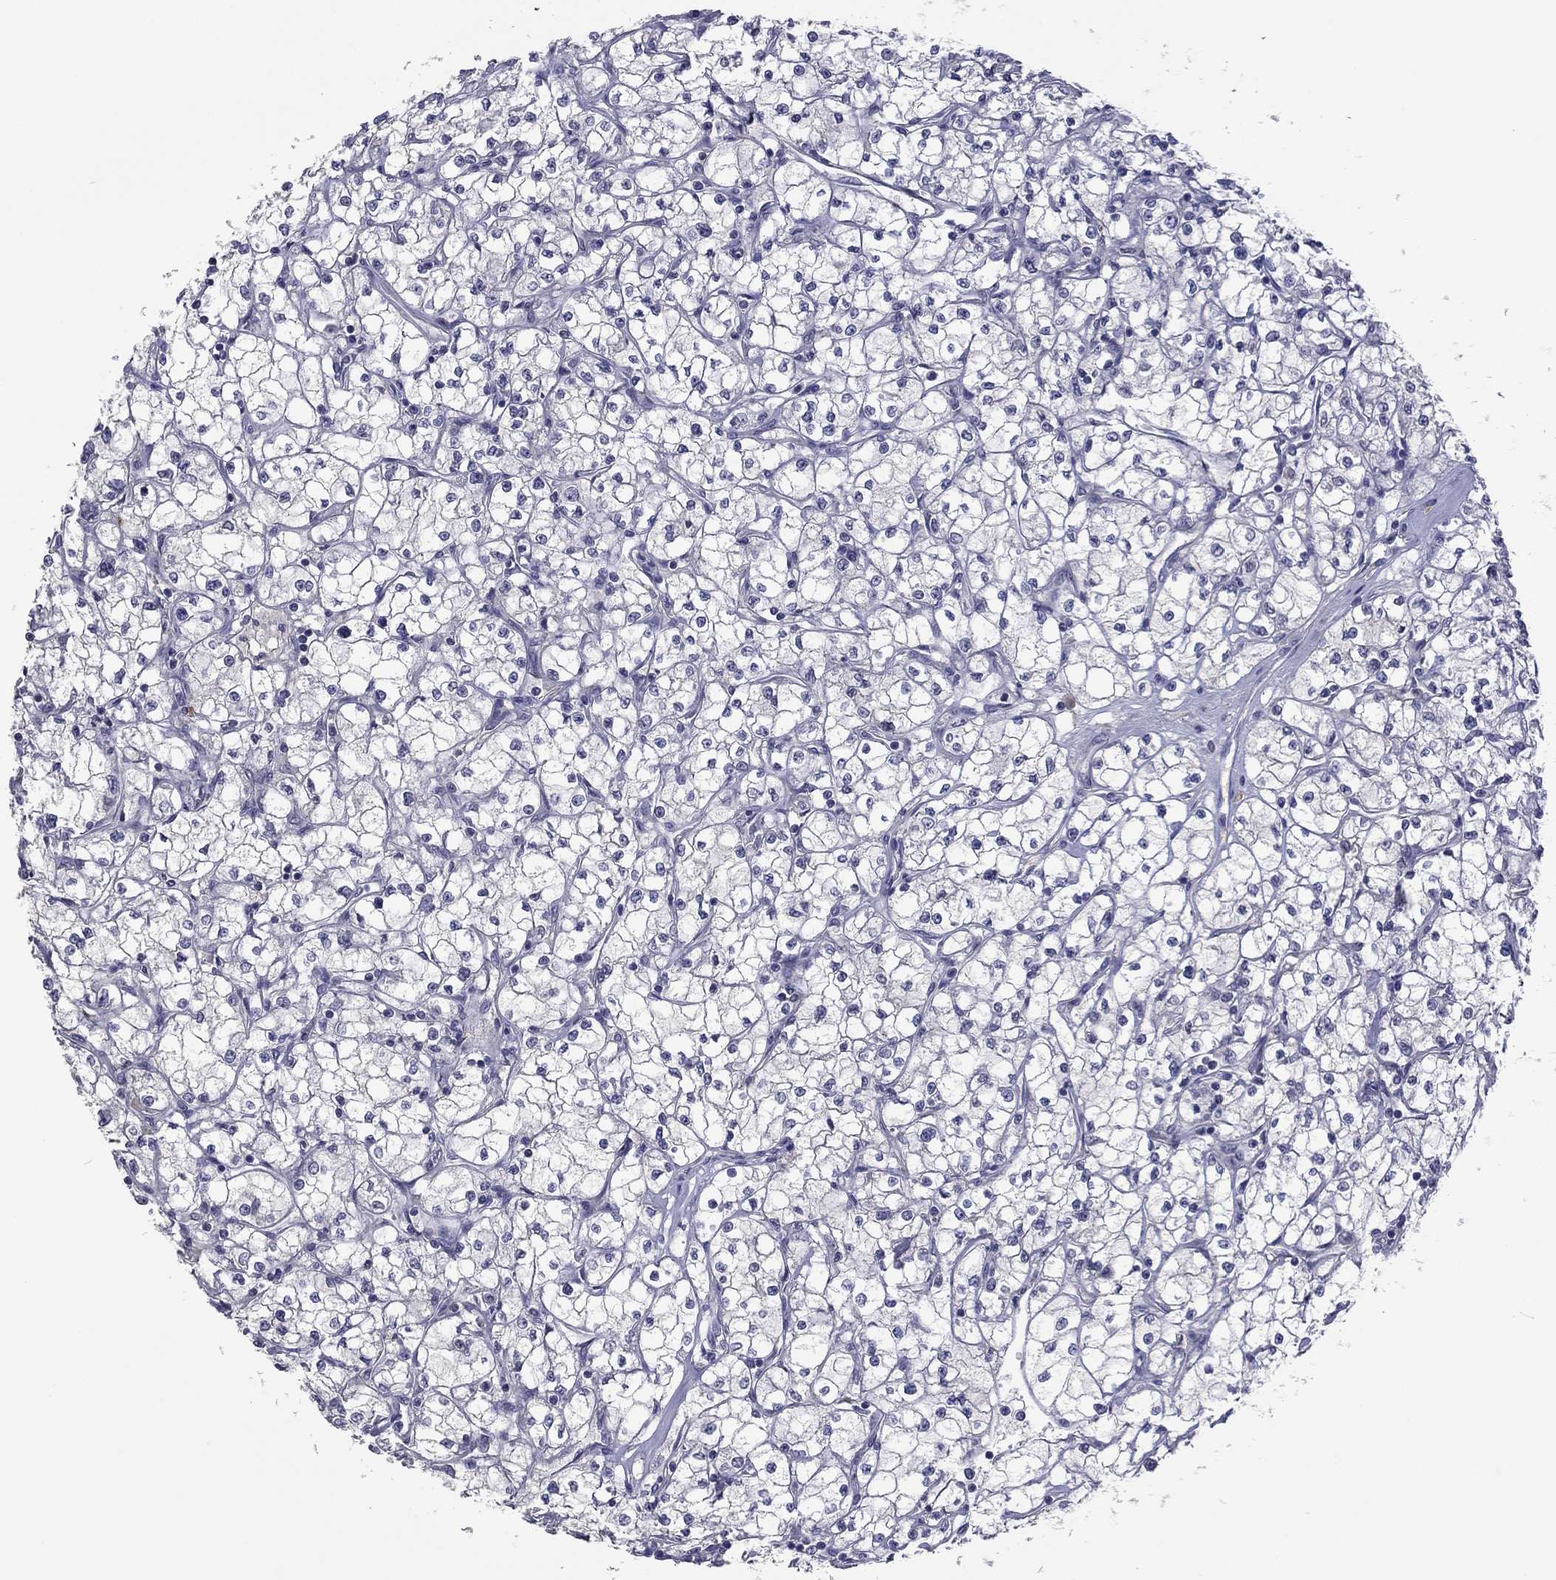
{"staining": {"intensity": "negative", "quantity": "none", "location": "none"}, "tissue": "renal cancer", "cell_type": "Tumor cells", "image_type": "cancer", "snomed": [{"axis": "morphology", "description": "Adenocarcinoma, NOS"}, {"axis": "topography", "description": "Kidney"}], "caption": "Immunohistochemistry photomicrograph of renal adenocarcinoma stained for a protein (brown), which shows no positivity in tumor cells.", "gene": "IP6K3", "patient": {"sex": "male", "age": 67}}